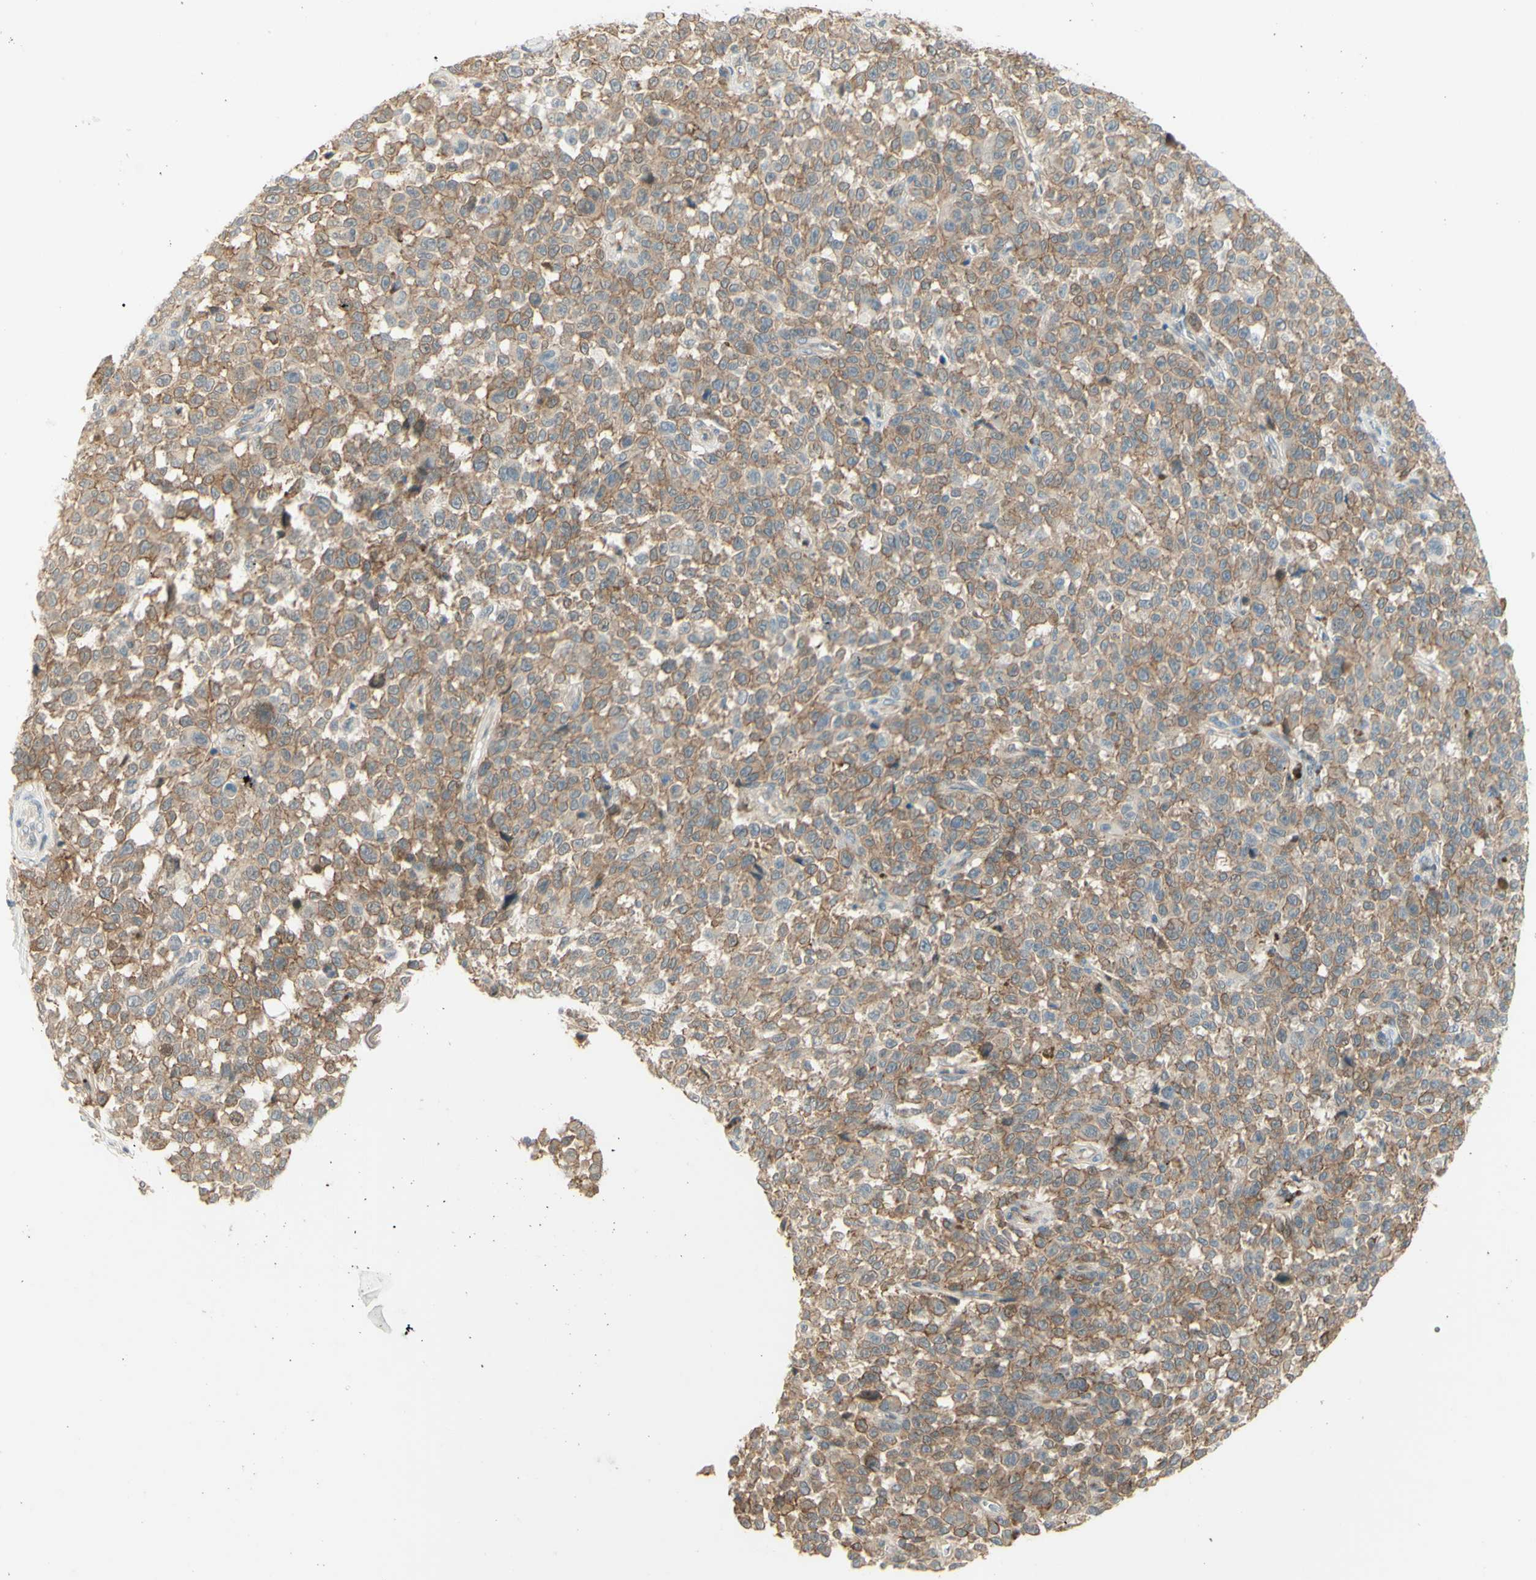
{"staining": {"intensity": "moderate", "quantity": ">75%", "location": "cytoplasmic/membranous"}, "tissue": "melanoma", "cell_type": "Tumor cells", "image_type": "cancer", "snomed": [{"axis": "morphology", "description": "Malignant melanoma, NOS"}, {"axis": "topography", "description": "Skin"}], "caption": "This photomicrograph shows immunohistochemistry (IHC) staining of melanoma, with medium moderate cytoplasmic/membranous positivity in approximately >75% of tumor cells.", "gene": "ANGPT2", "patient": {"sex": "female", "age": 82}}